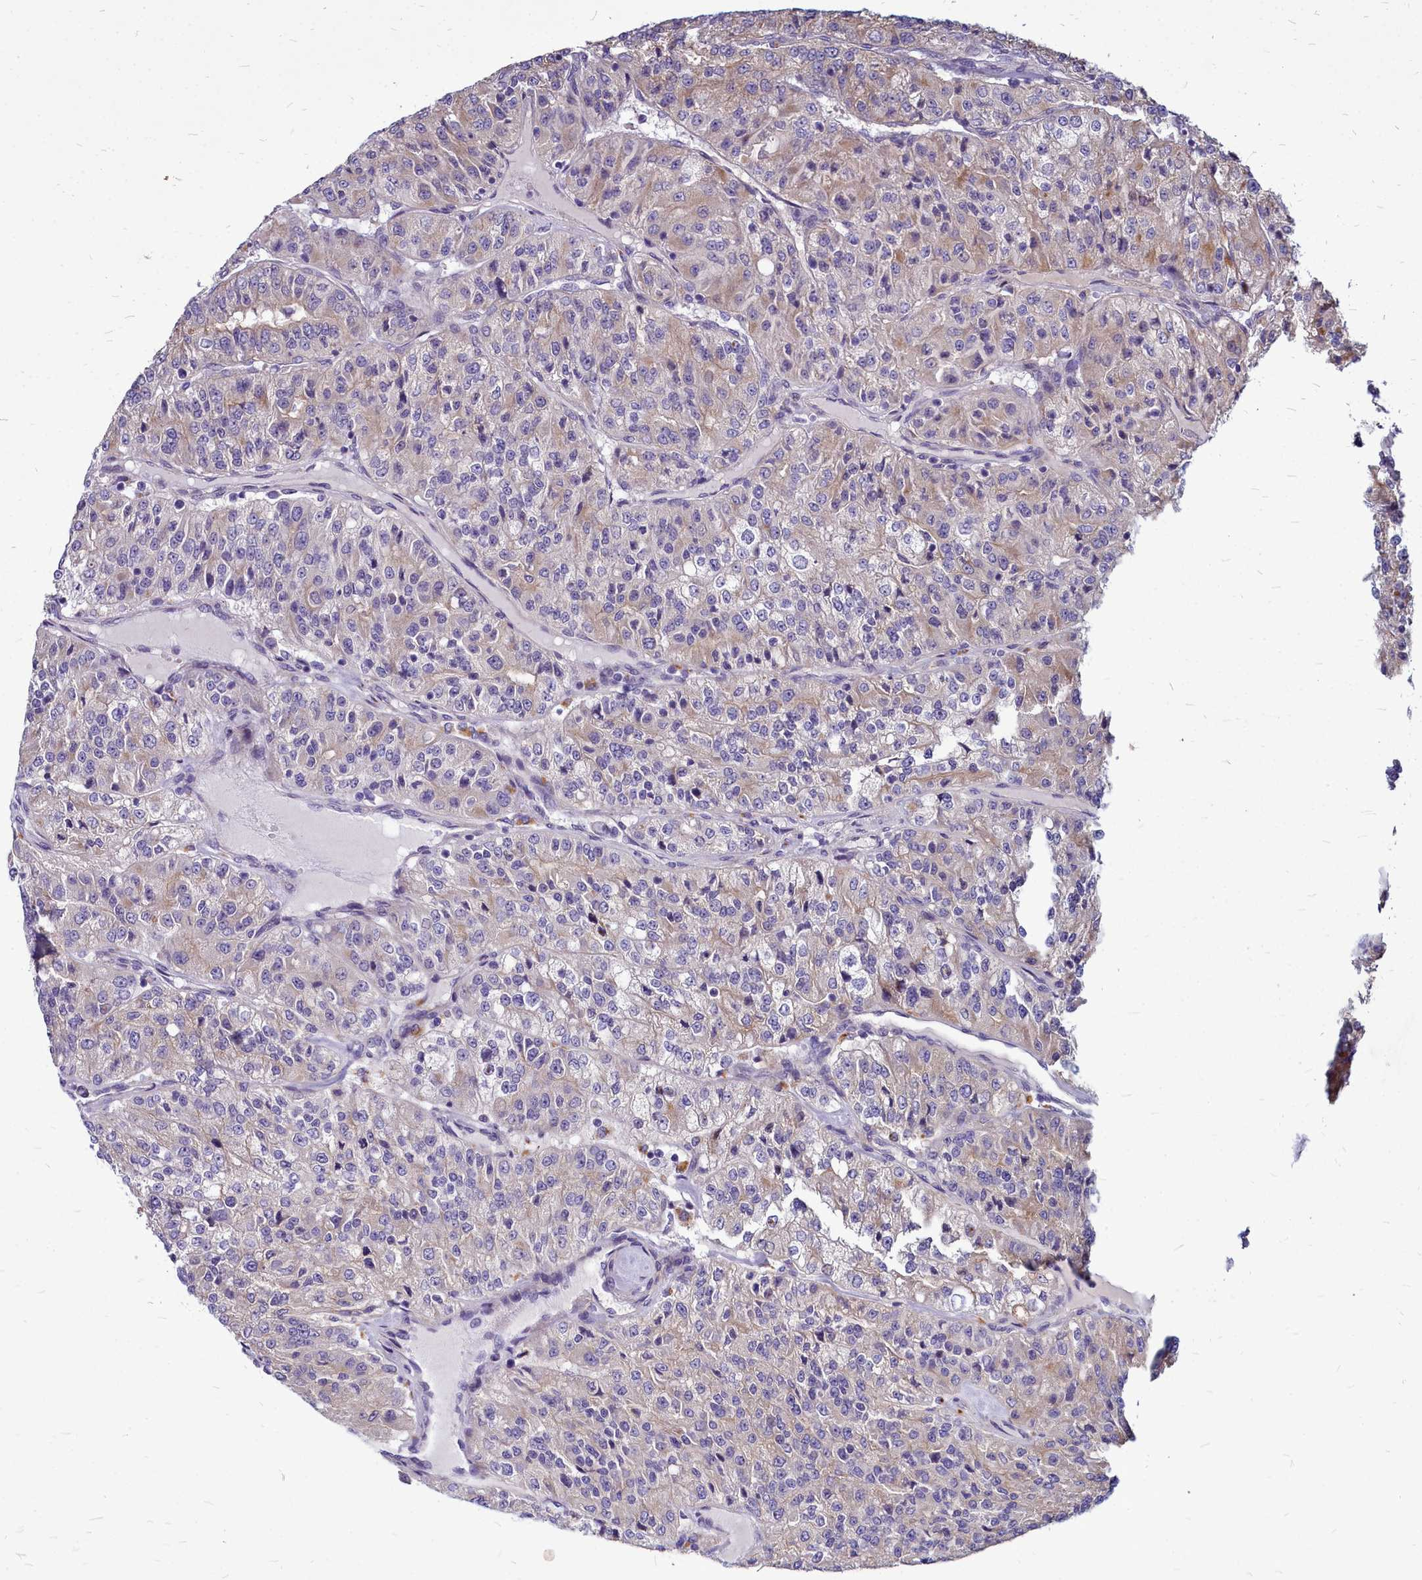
{"staining": {"intensity": "weak", "quantity": "<25%", "location": "cytoplasmic/membranous"}, "tissue": "renal cancer", "cell_type": "Tumor cells", "image_type": "cancer", "snomed": [{"axis": "morphology", "description": "Adenocarcinoma, NOS"}, {"axis": "topography", "description": "Kidney"}], "caption": "IHC photomicrograph of human renal adenocarcinoma stained for a protein (brown), which exhibits no expression in tumor cells.", "gene": "SMPD4", "patient": {"sex": "female", "age": 63}}